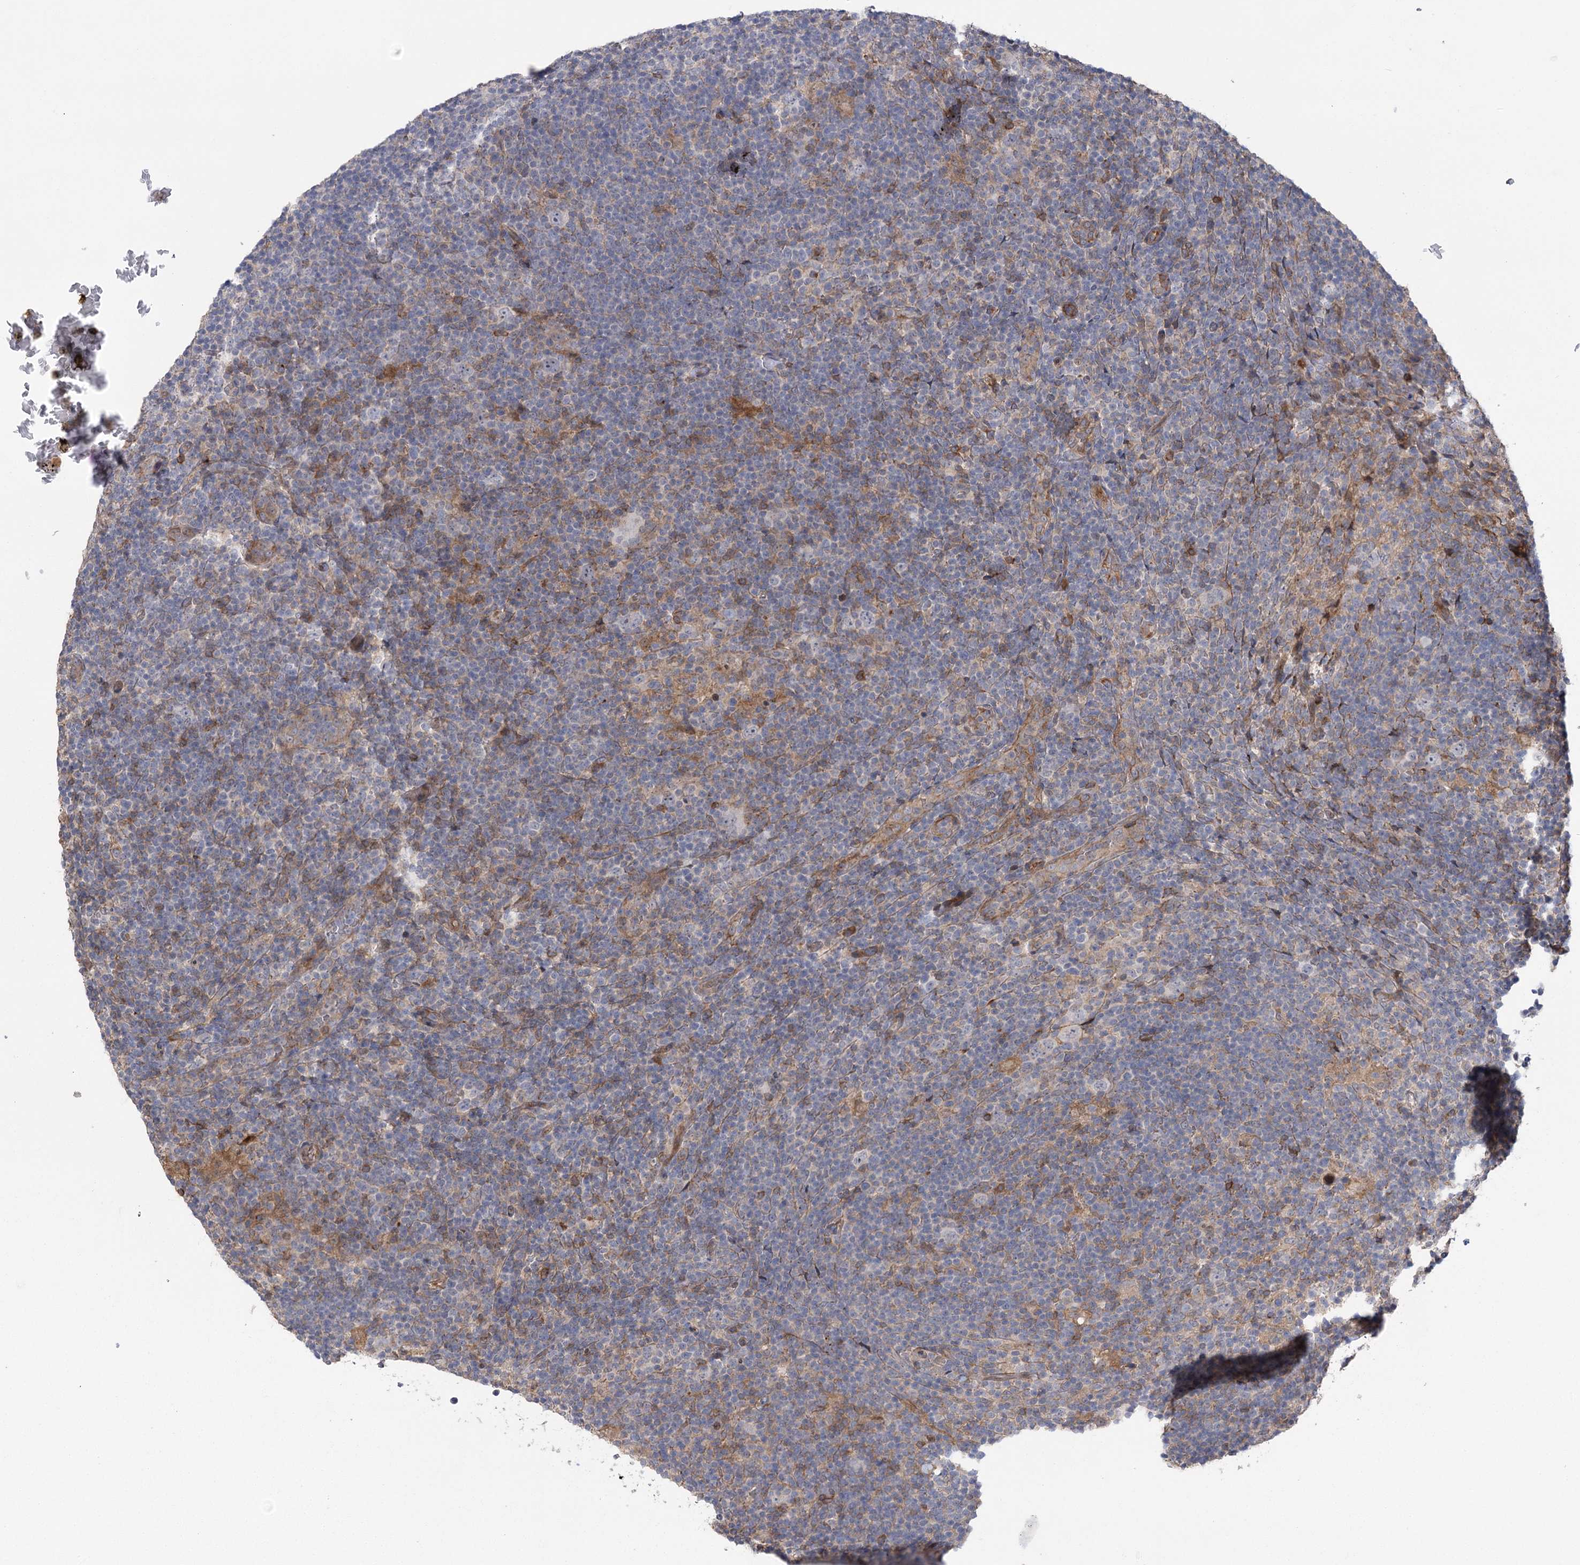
{"staining": {"intensity": "negative", "quantity": "none", "location": "none"}, "tissue": "lymphoma", "cell_type": "Tumor cells", "image_type": "cancer", "snomed": [{"axis": "morphology", "description": "Hodgkin's disease, NOS"}, {"axis": "topography", "description": "Lymph node"}], "caption": "The image reveals no staining of tumor cells in Hodgkin's disease.", "gene": "KCNN2", "patient": {"sex": "female", "age": 57}}